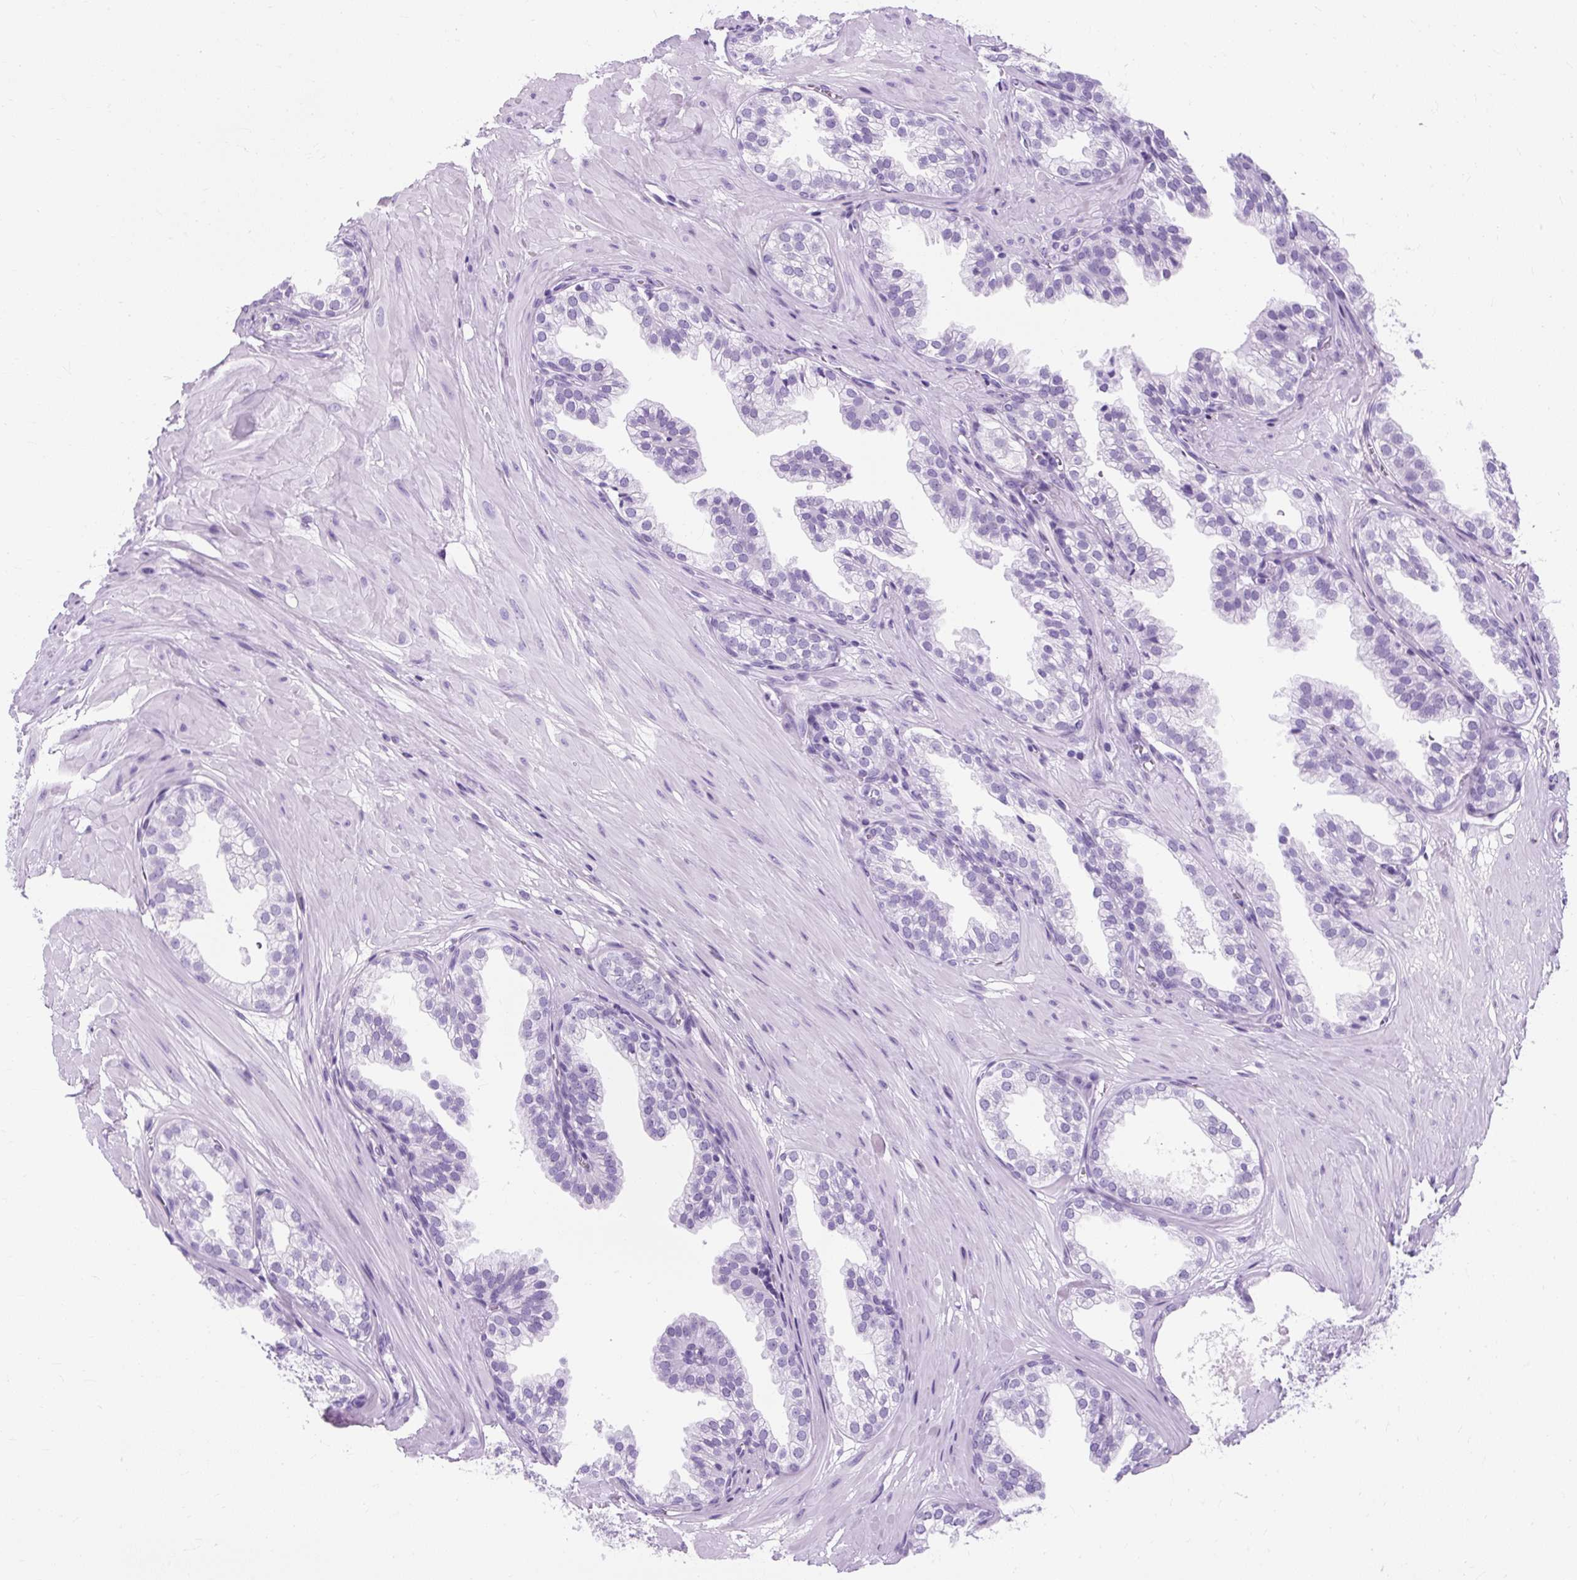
{"staining": {"intensity": "negative", "quantity": "none", "location": "none"}, "tissue": "prostate", "cell_type": "Glandular cells", "image_type": "normal", "snomed": [{"axis": "morphology", "description": "Normal tissue, NOS"}, {"axis": "topography", "description": "Prostate"}, {"axis": "topography", "description": "Peripheral nerve tissue"}], "caption": "This is an immunohistochemistry (IHC) image of unremarkable human prostate. There is no staining in glandular cells.", "gene": "TMEM89", "patient": {"sex": "male", "age": 55}}